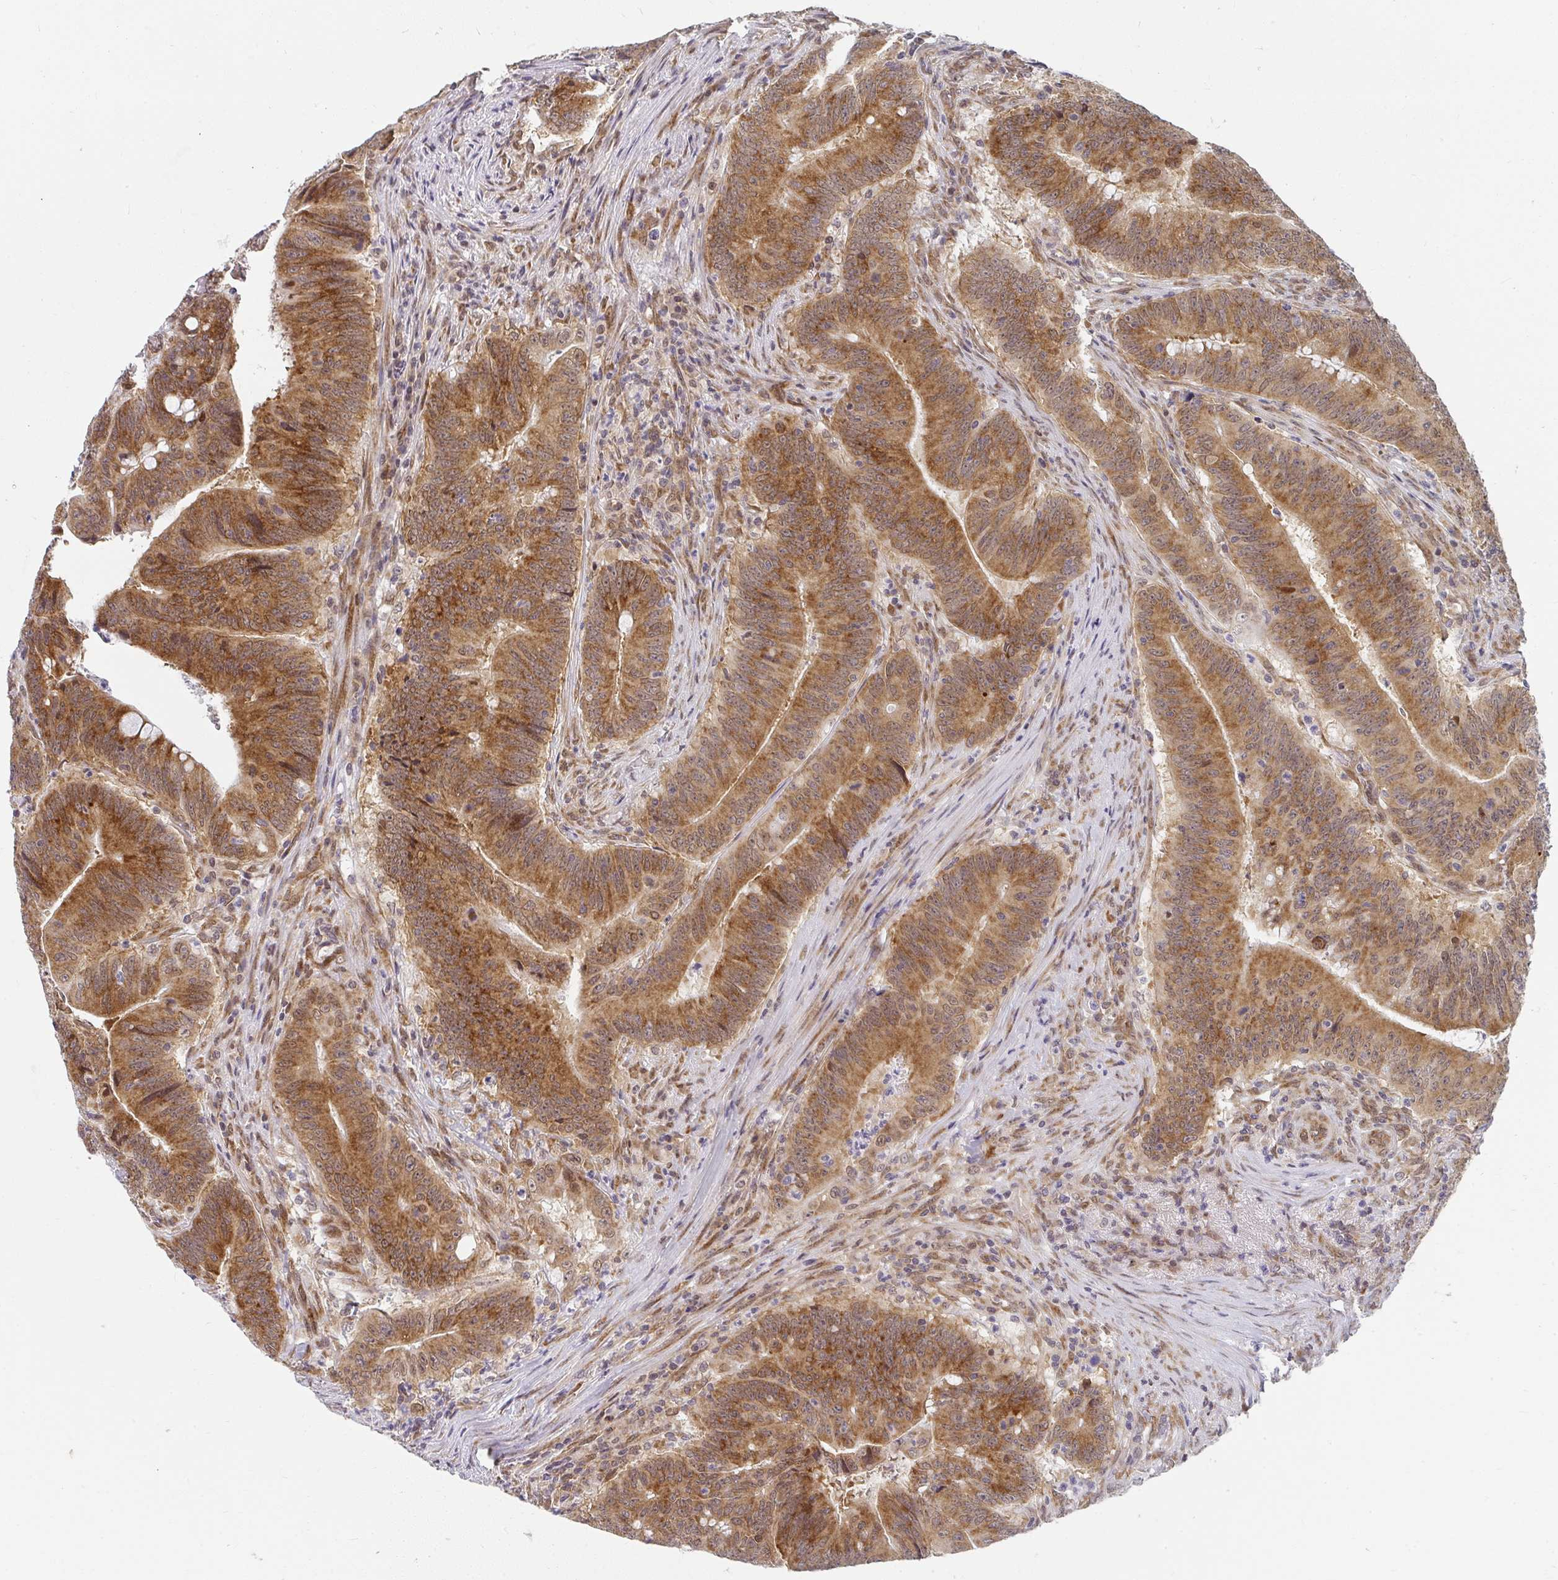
{"staining": {"intensity": "moderate", "quantity": ">75%", "location": "cytoplasmic/membranous"}, "tissue": "colorectal cancer", "cell_type": "Tumor cells", "image_type": "cancer", "snomed": [{"axis": "morphology", "description": "Adenocarcinoma, NOS"}, {"axis": "topography", "description": "Colon"}], "caption": "About >75% of tumor cells in adenocarcinoma (colorectal) show moderate cytoplasmic/membranous protein expression as visualized by brown immunohistochemical staining.", "gene": "SYNCRIP", "patient": {"sex": "female", "age": 87}}